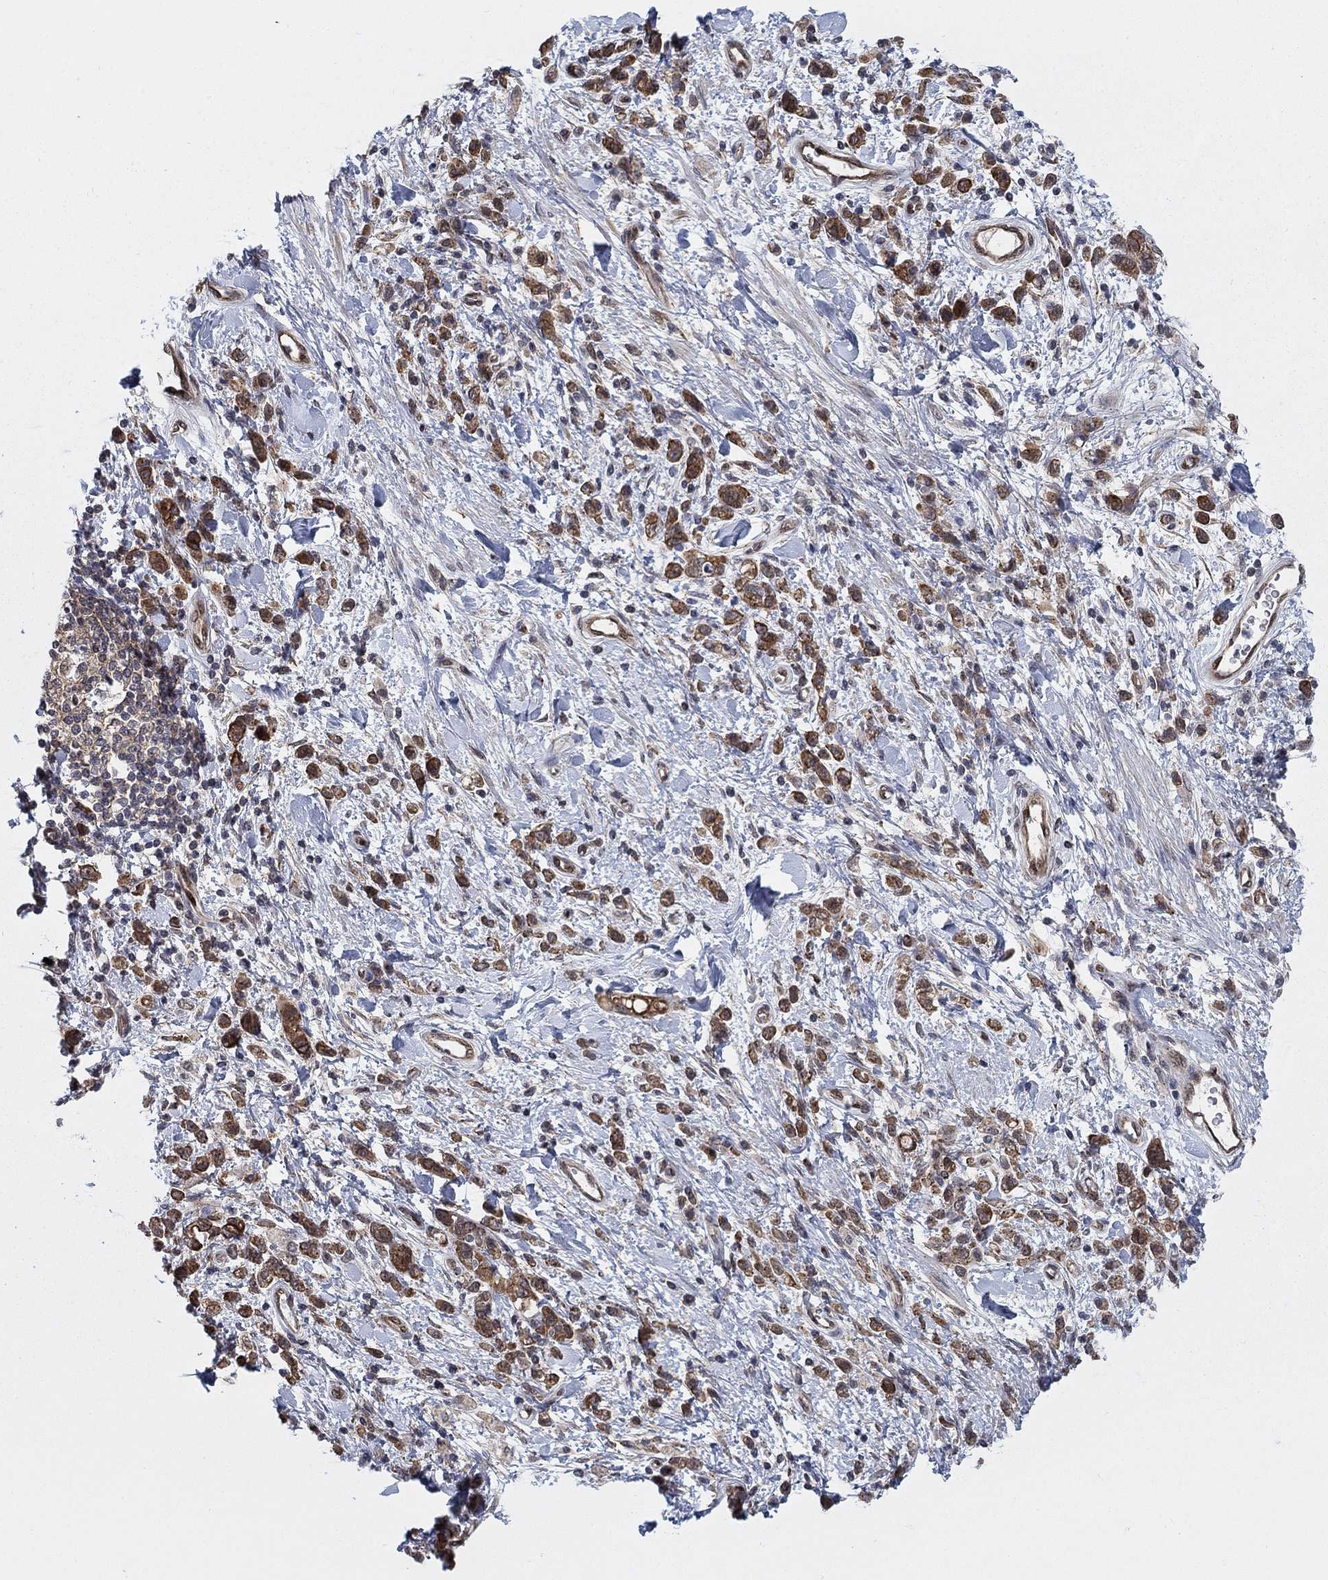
{"staining": {"intensity": "moderate", "quantity": ">75%", "location": "cytoplasmic/membranous"}, "tissue": "stomach cancer", "cell_type": "Tumor cells", "image_type": "cancer", "snomed": [{"axis": "morphology", "description": "Adenocarcinoma, NOS"}, {"axis": "topography", "description": "Stomach"}], "caption": "Moderate cytoplasmic/membranous protein positivity is appreciated in about >75% of tumor cells in stomach cancer. (DAB IHC with brightfield microscopy, high magnification).", "gene": "SH3RF1", "patient": {"sex": "male", "age": 77}}